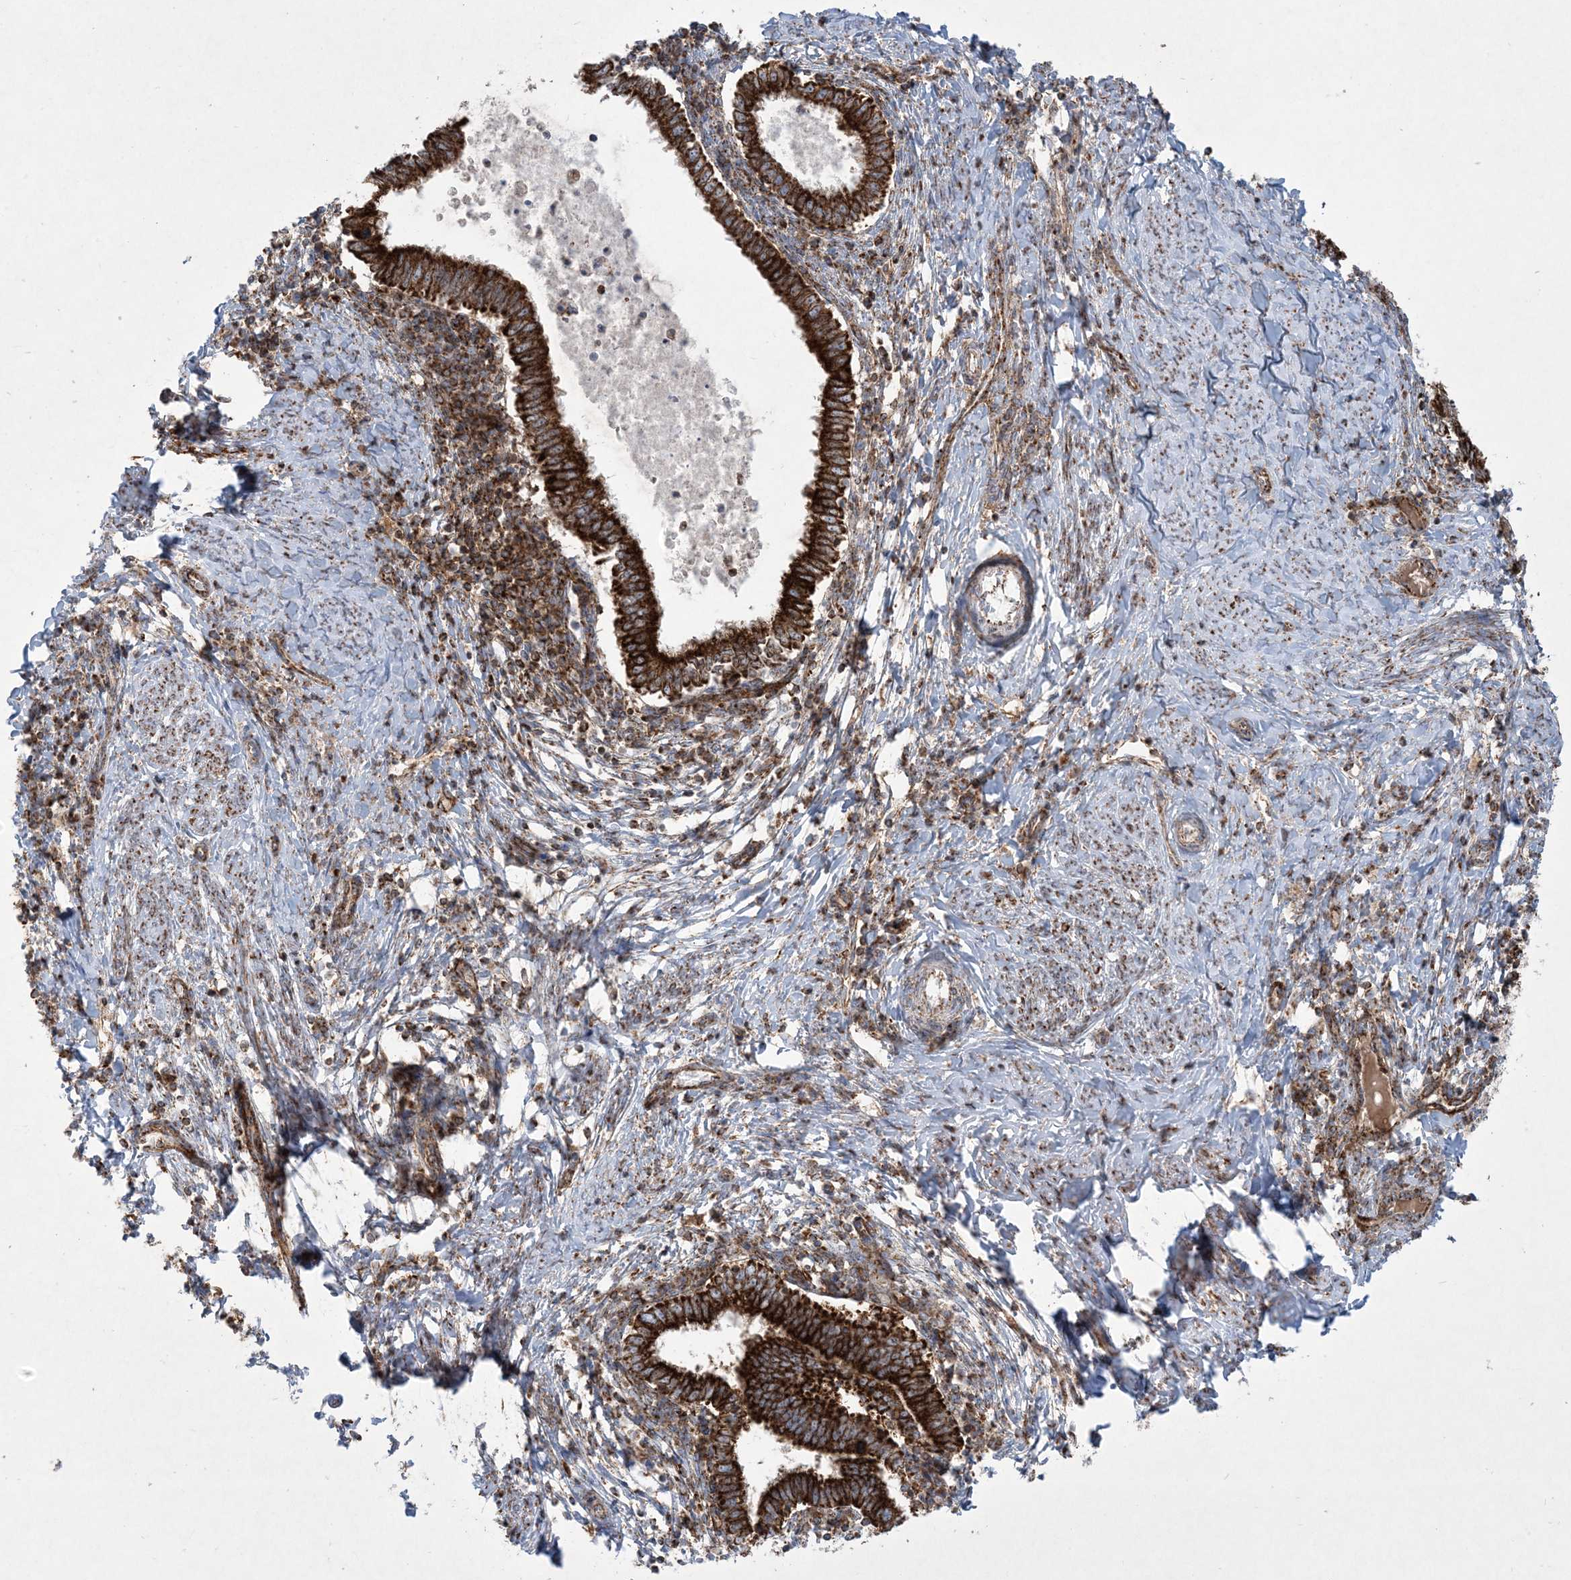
{"staining": {"intensity": "strong", "quantity": ">75%", "location": "cytoplasmic/membranous"}, "tissue": "cervical cancer", "cell_type": "Tumor cells", "image_type": "cancer", "snomed": [{"axis": "morphology", "description": "Adenocarcinoma, NOS"}, {"axis": "topography", "description": "Cervix"}], "caption": "Strong cytoplasmic/membranous protein expression is seen in approximately >75% of tumor cells in cervical cancer.", "gene": "BEND4", "patient": {"sex": "female", "age": 36}}